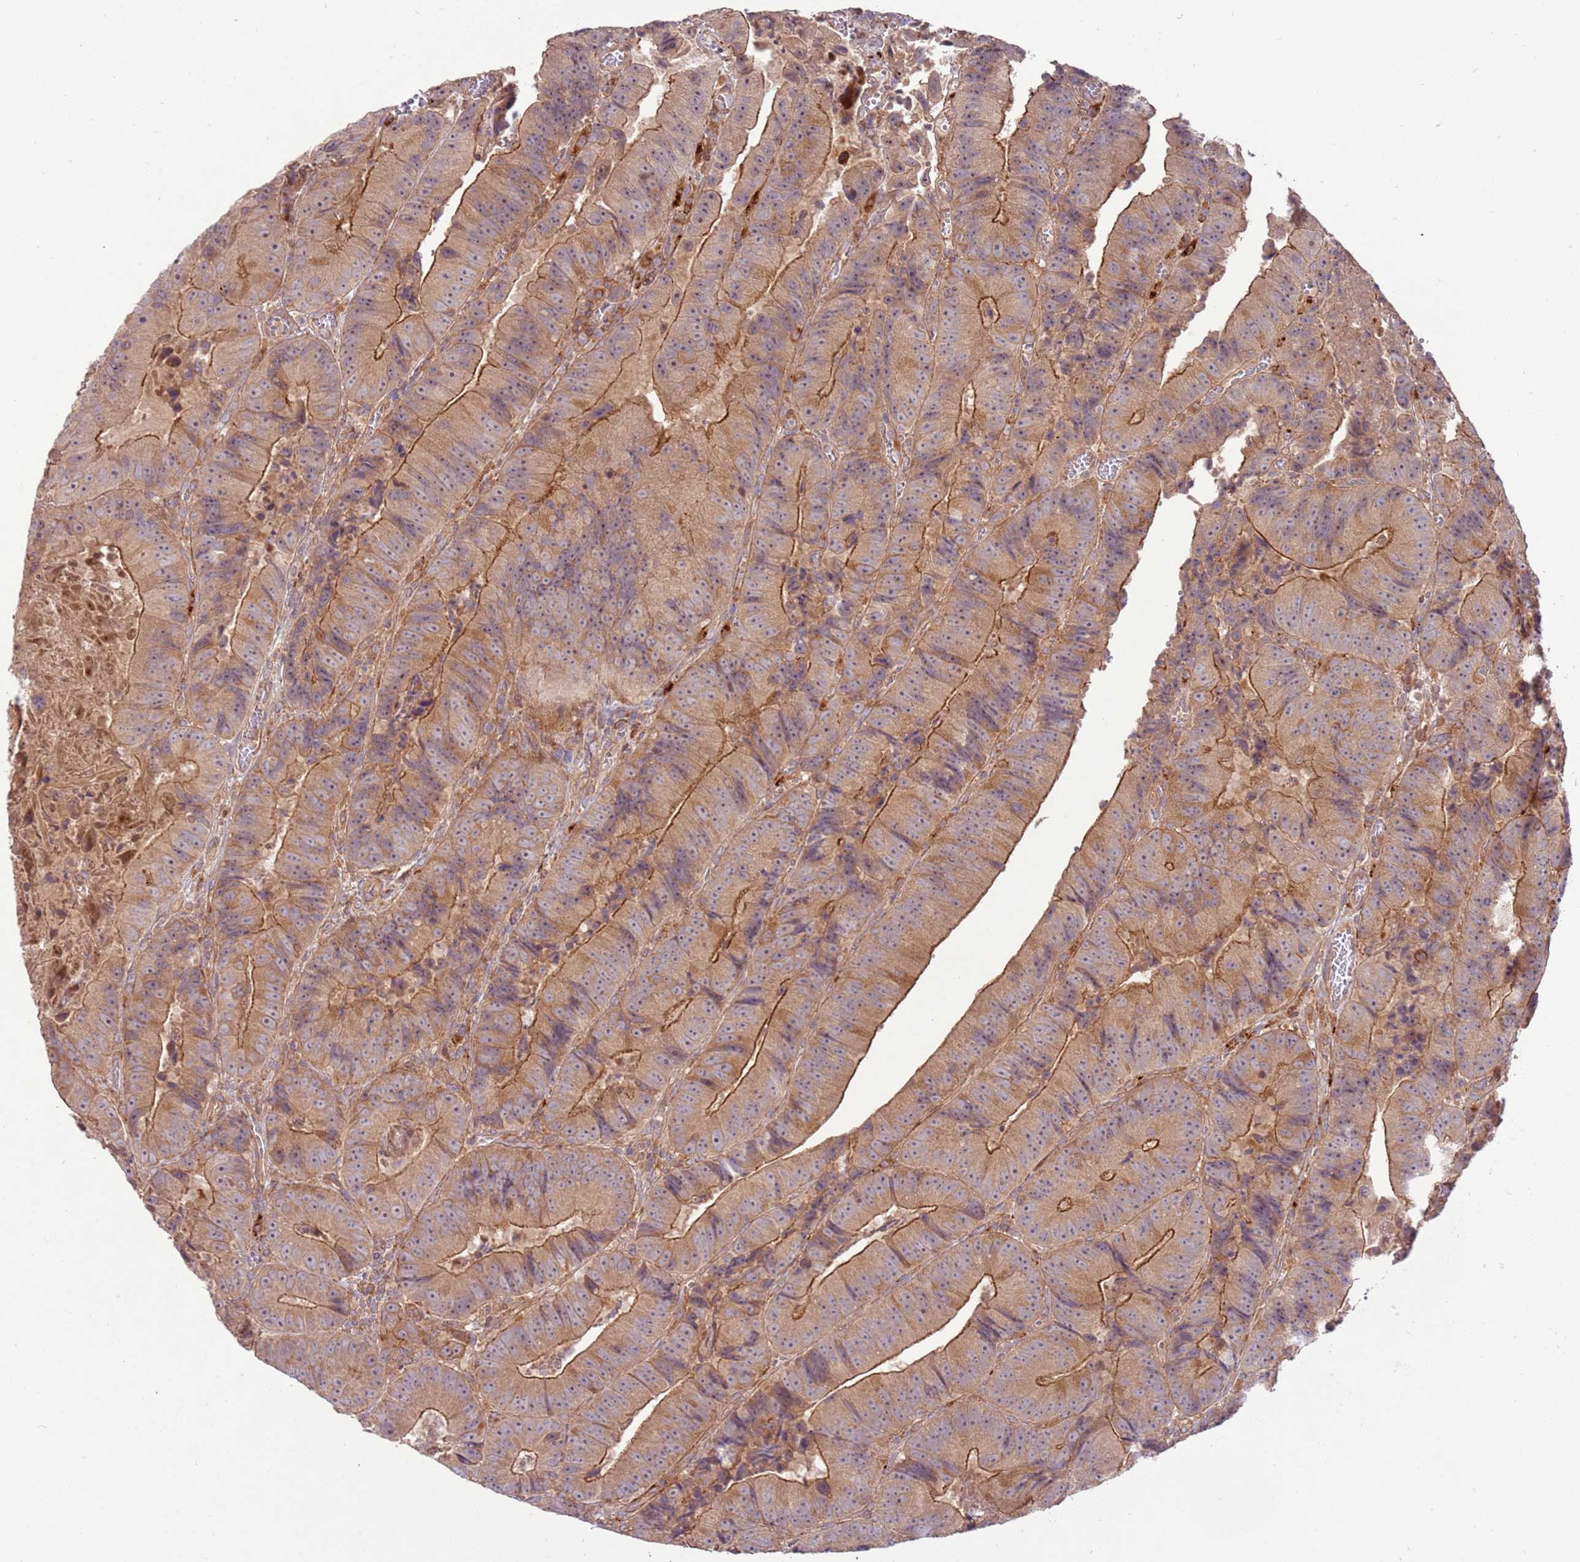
{"staining": {"intensity": "moderate", "quantity": ">75%", "location": "cytoplasmic/membranous"}, "tissue": "colorectal cancer", "cell_type": "Tumor cells", "image_type": "cancer", "snomed": [{"axis": "morphology", "description": "Adenocarcinoma, NOS"}, {"axis": "topography", "description": "Colon"}], "caption": "Immunohistochemistry (IHC) of human colorectal adenocarcinoma reveals medium levels of moderate cytoplasmic/membranous staining in about >75% of tumor cells.", "gene": "ZNF624", "patient": {"sex": "female", "age": 86}}